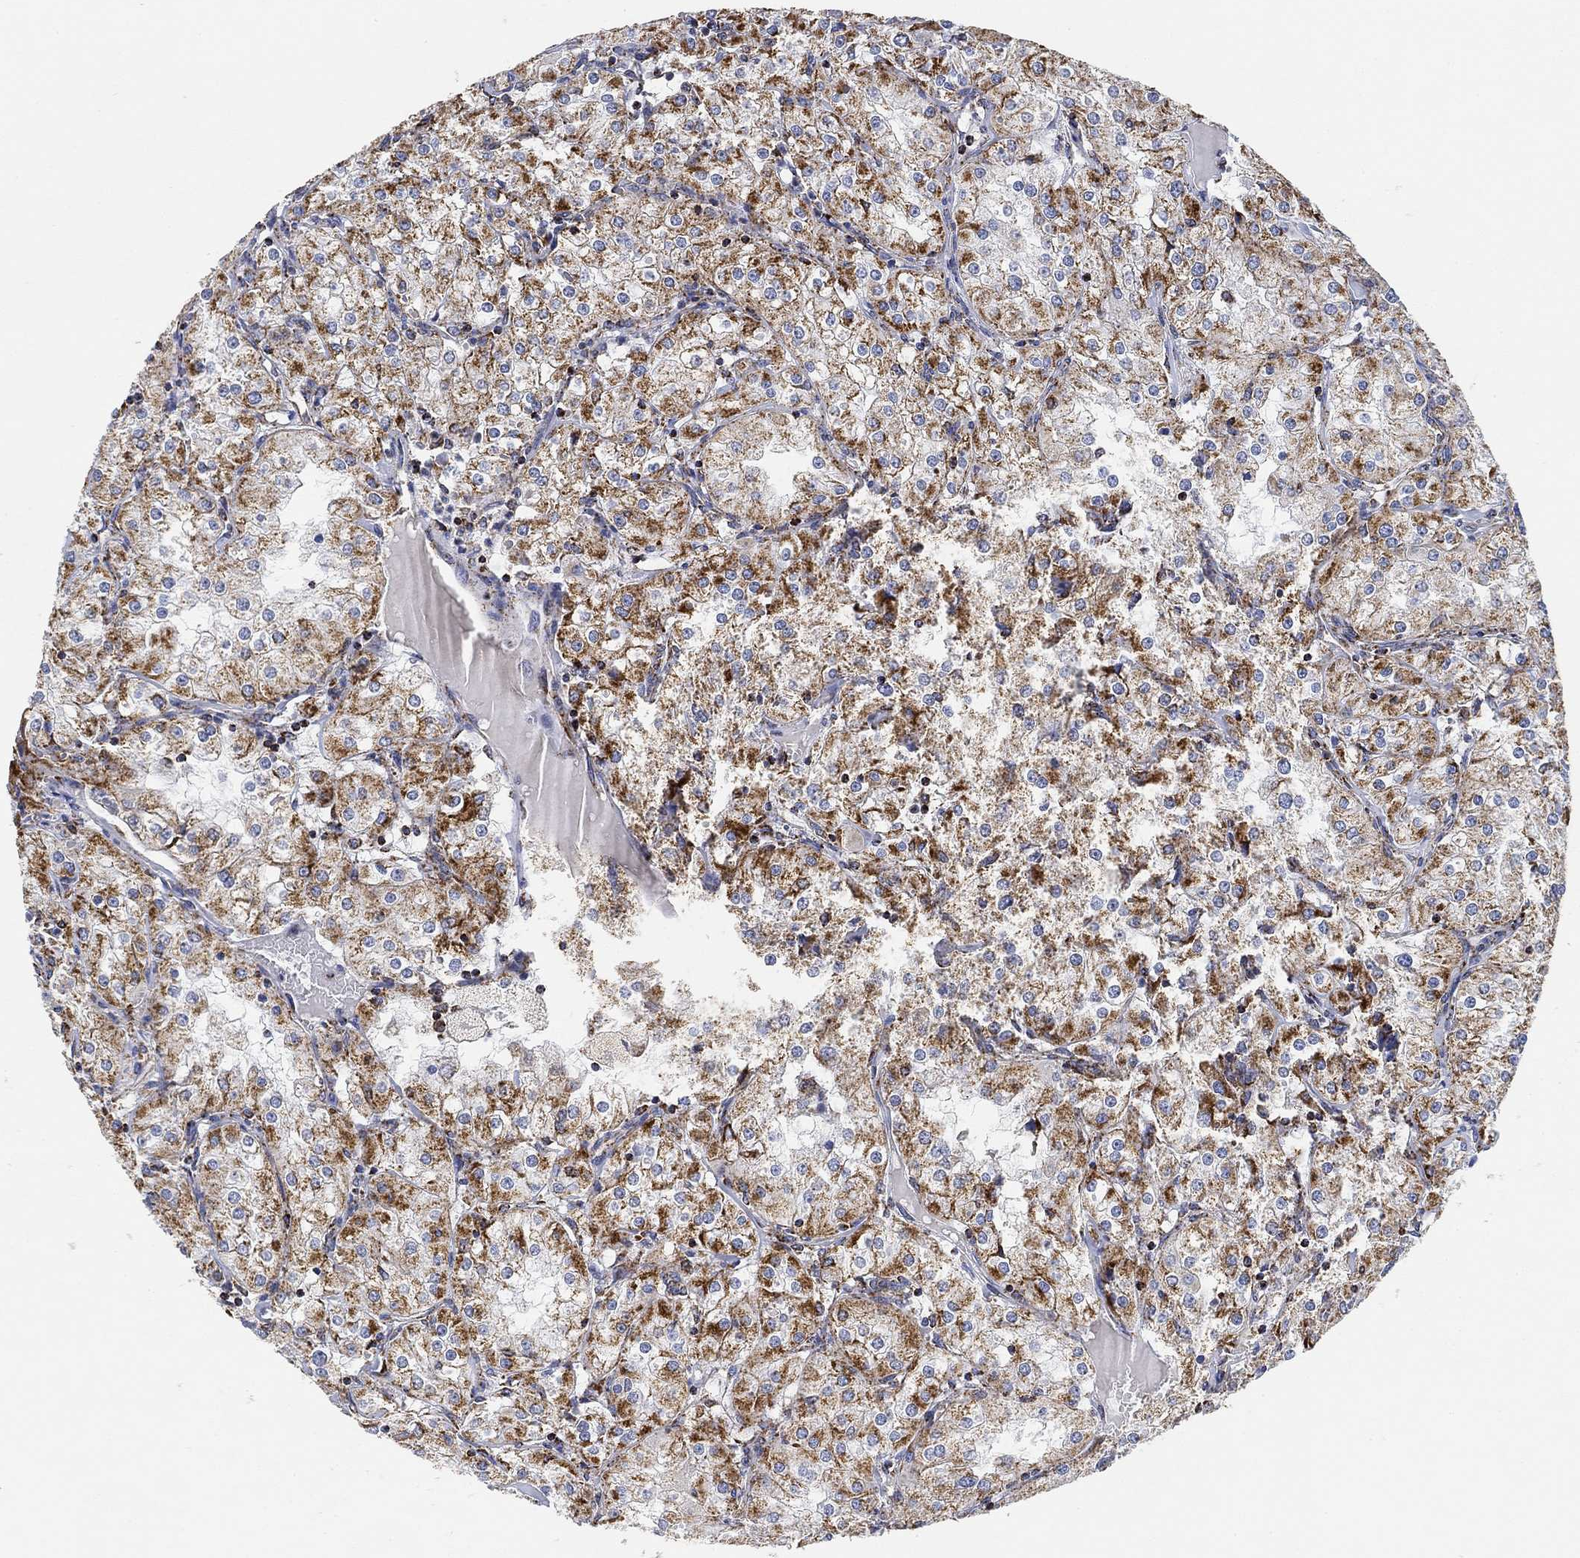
{"staining": {"intensity": "strong", "quantity": "<25%", "location": "cytoplasmic/membranous"}, "tissue": "renal cancer", "cell_type": "Tumor cells", "image_type": "cancer", "snomed": [{"axis": "morphology", "description": "Adenocarcinoma, NOS"}, {"axis": "topography", "description": "Kidney"}], "caption": "Protein staining of renal adenocarcinoma tissue reveals strong cytoplasmic/membranous staining in about <25% of tumor cells. (DAB (3,3'-diaminobenzidine) IHC with brightfield microscopy, high magnification).", "gene": "NDUFS3", "patient": {"sex": "male", "age": 77}}